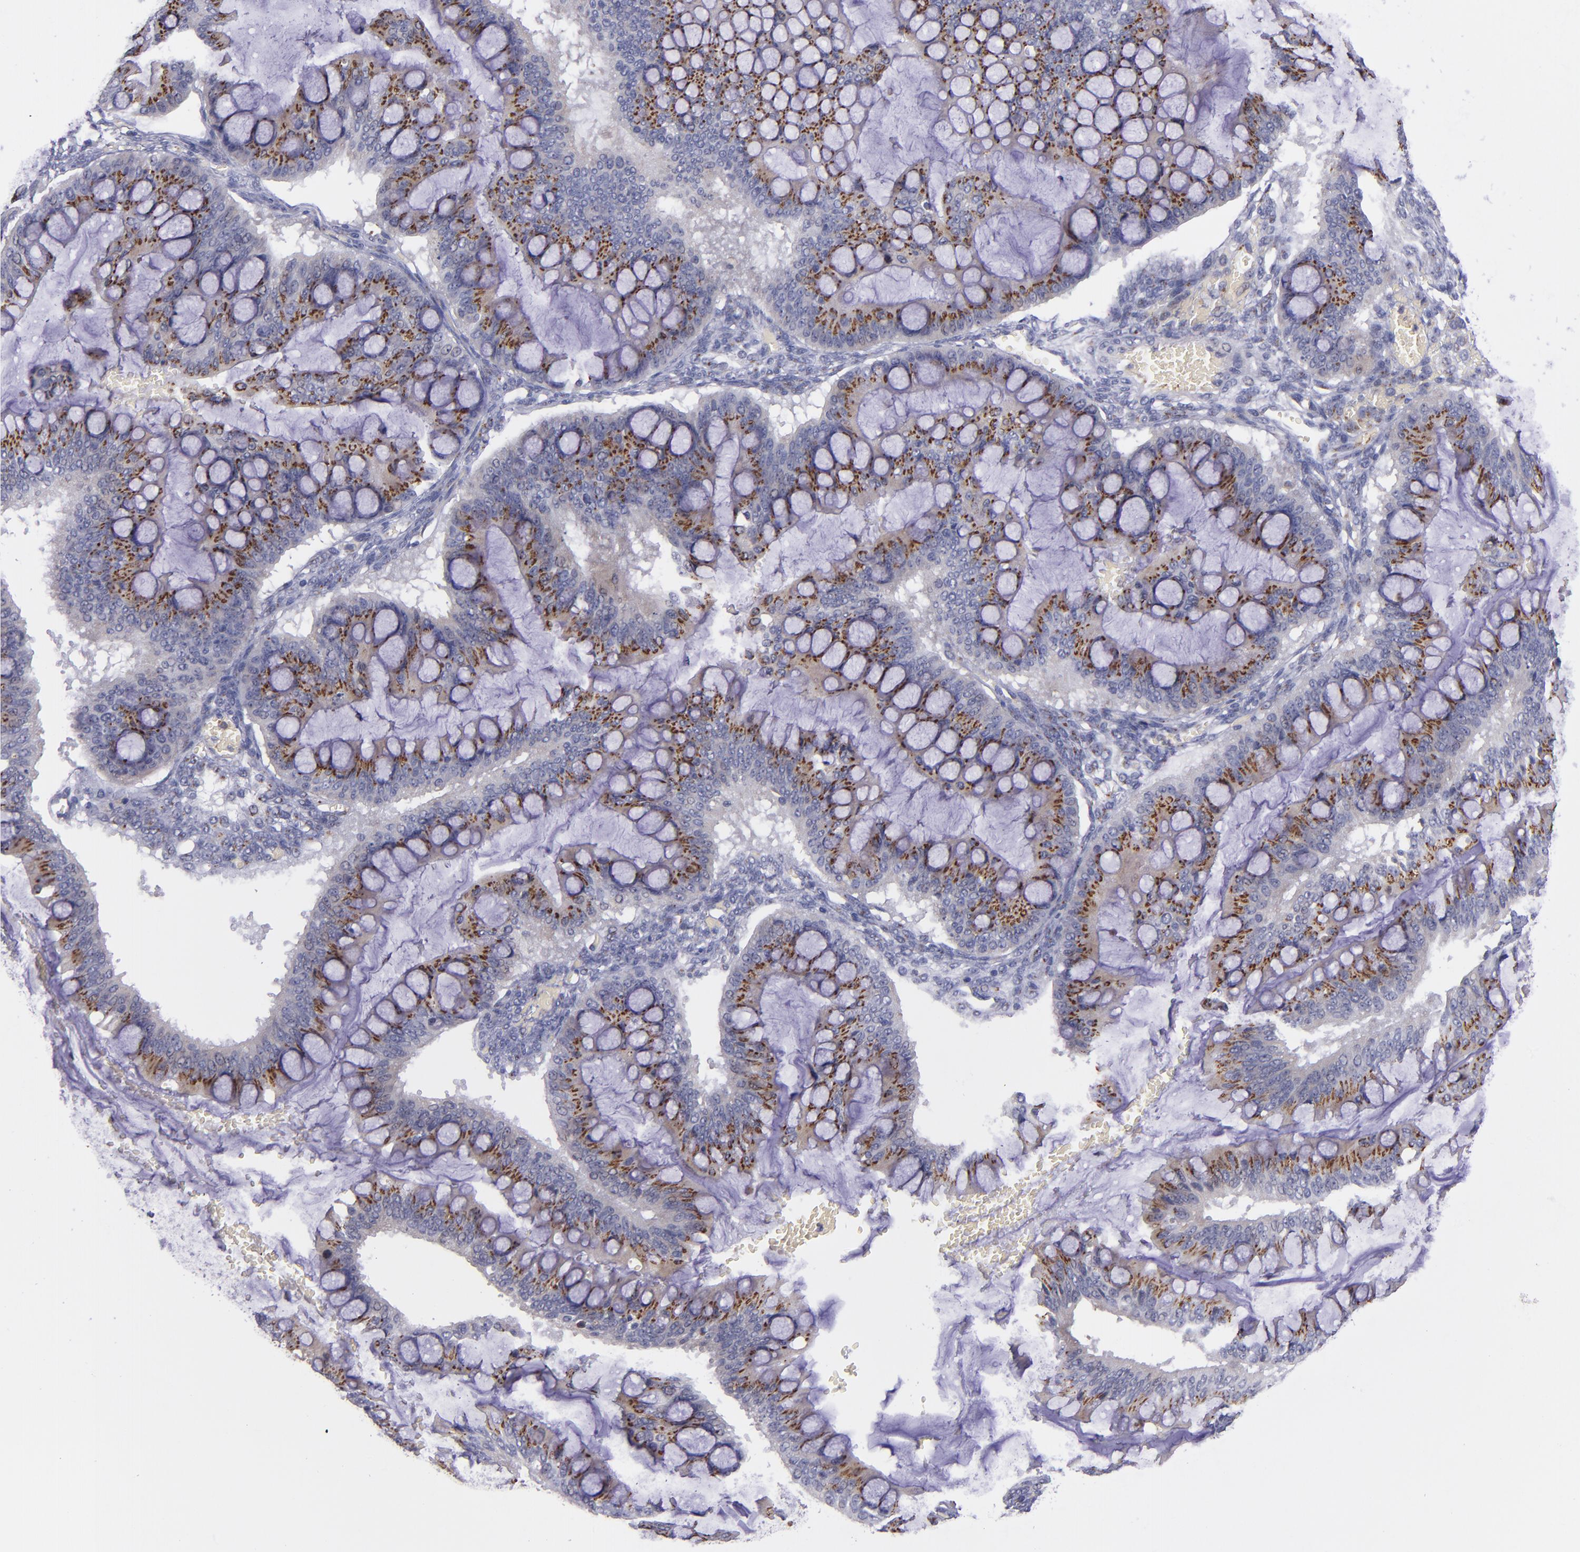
{"staining": {"intensity": "strong", "quantity": ">75%", "location": "cytoplasmic/membranous"}, "tissue": "ovarian cancer", "cell_type": "Tumor cells", "image_type": "cancer", "snomed": [{"axis": "morphology", "description": "Cystadenocarcinoma, mucinous, NOS"}, {"axis": "topography", "description": "Ovary"}], "caption": "The immunohistochemical stain shows strong cytoplasmic/membranous positivity in tumor cells of ovarian cancer tissue.", "gene": "RAB41", "patient": {"sex": "female", "age": 73}}